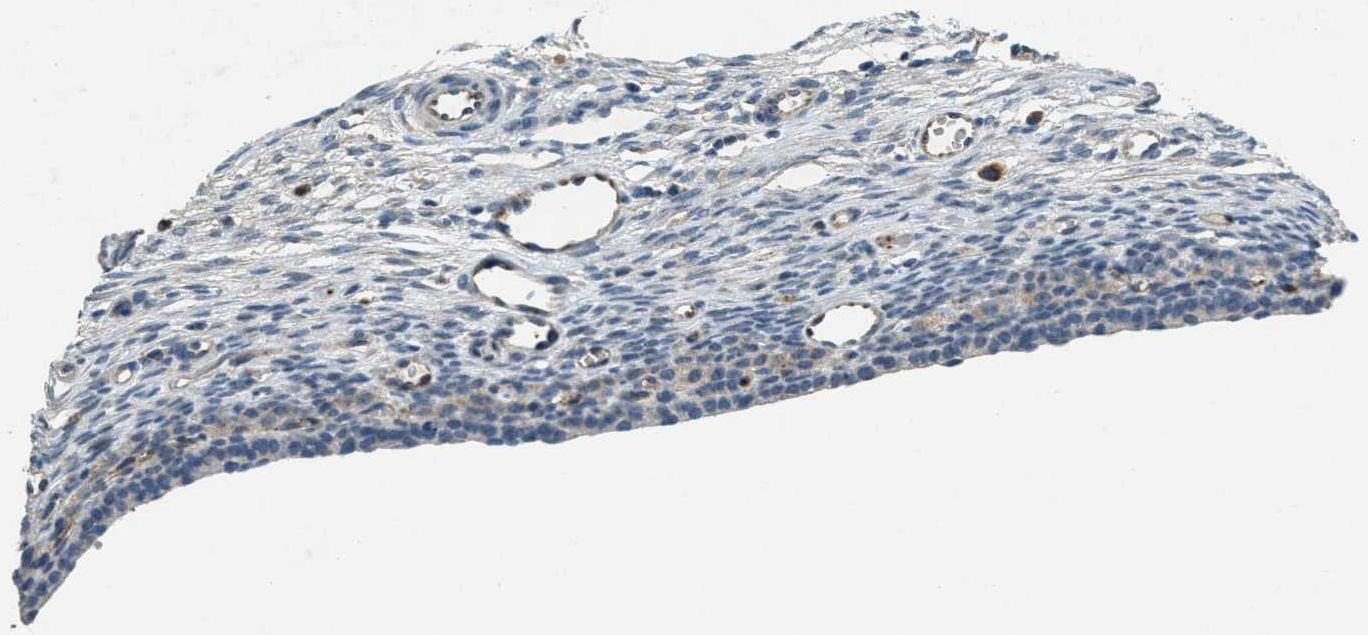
{"staining": {"intensity": "negative", "quantity": "none", "location": "none"}, "tissue": "ovary", "cell_type": "Ovarian stroma cells", "image_type": "normal", "snomed": [{"axis": "morphology", "description": "Normal tissue, NOS"}, {"axis": "topography", "description": "Ovary"}], "caption": "Benign ovary was stained to show a protein in brown. There is no significant expression in ovarian stroma cells.", "gene": "RAB3D", "patient": {"sex": "female", "age": 33}}